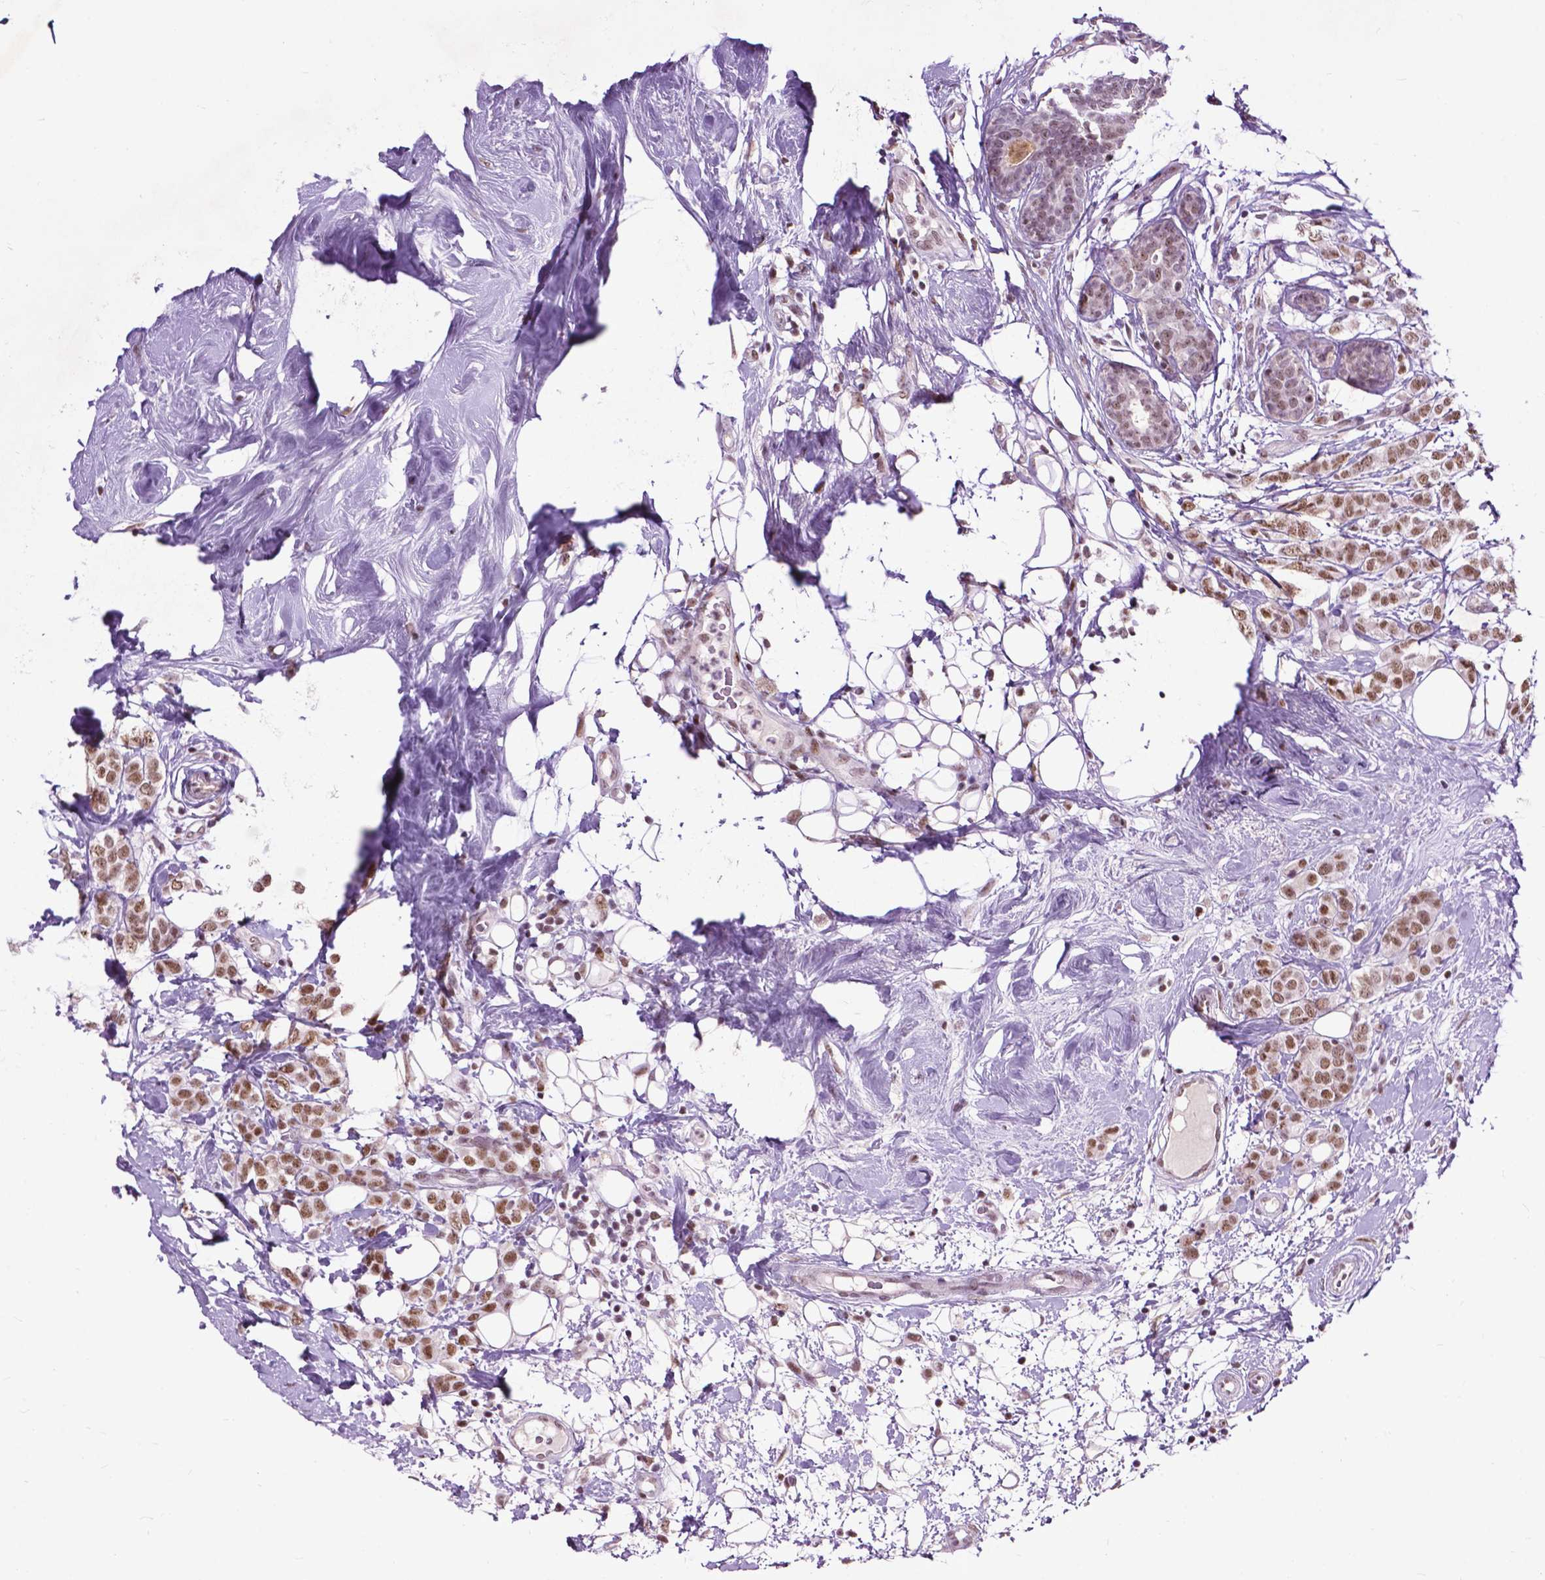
{"staining": {"intensity": "moderate", "quantity": ">75%", "location": "nuclear"}, "tissue": "breast cancer", "cell_type": "Tumor cells", "image_type": "cancer", "snomed": [{"axis": "morphology", "description": "Lobular carcinoma"}, {"axis": "topography", "description": "Breast"}], "caption": "Immunohistochemistry histopathology image of neoplastic tissue: breast lobular carcinoma stained using immunohistochemistry reveals medium levels of moderate protein expression localized specifically in the nuclear of tumor cells, appearing as a nuclear brown color.", "gene": "EAF1", "patient": {"sex": "female", "age": 49}}